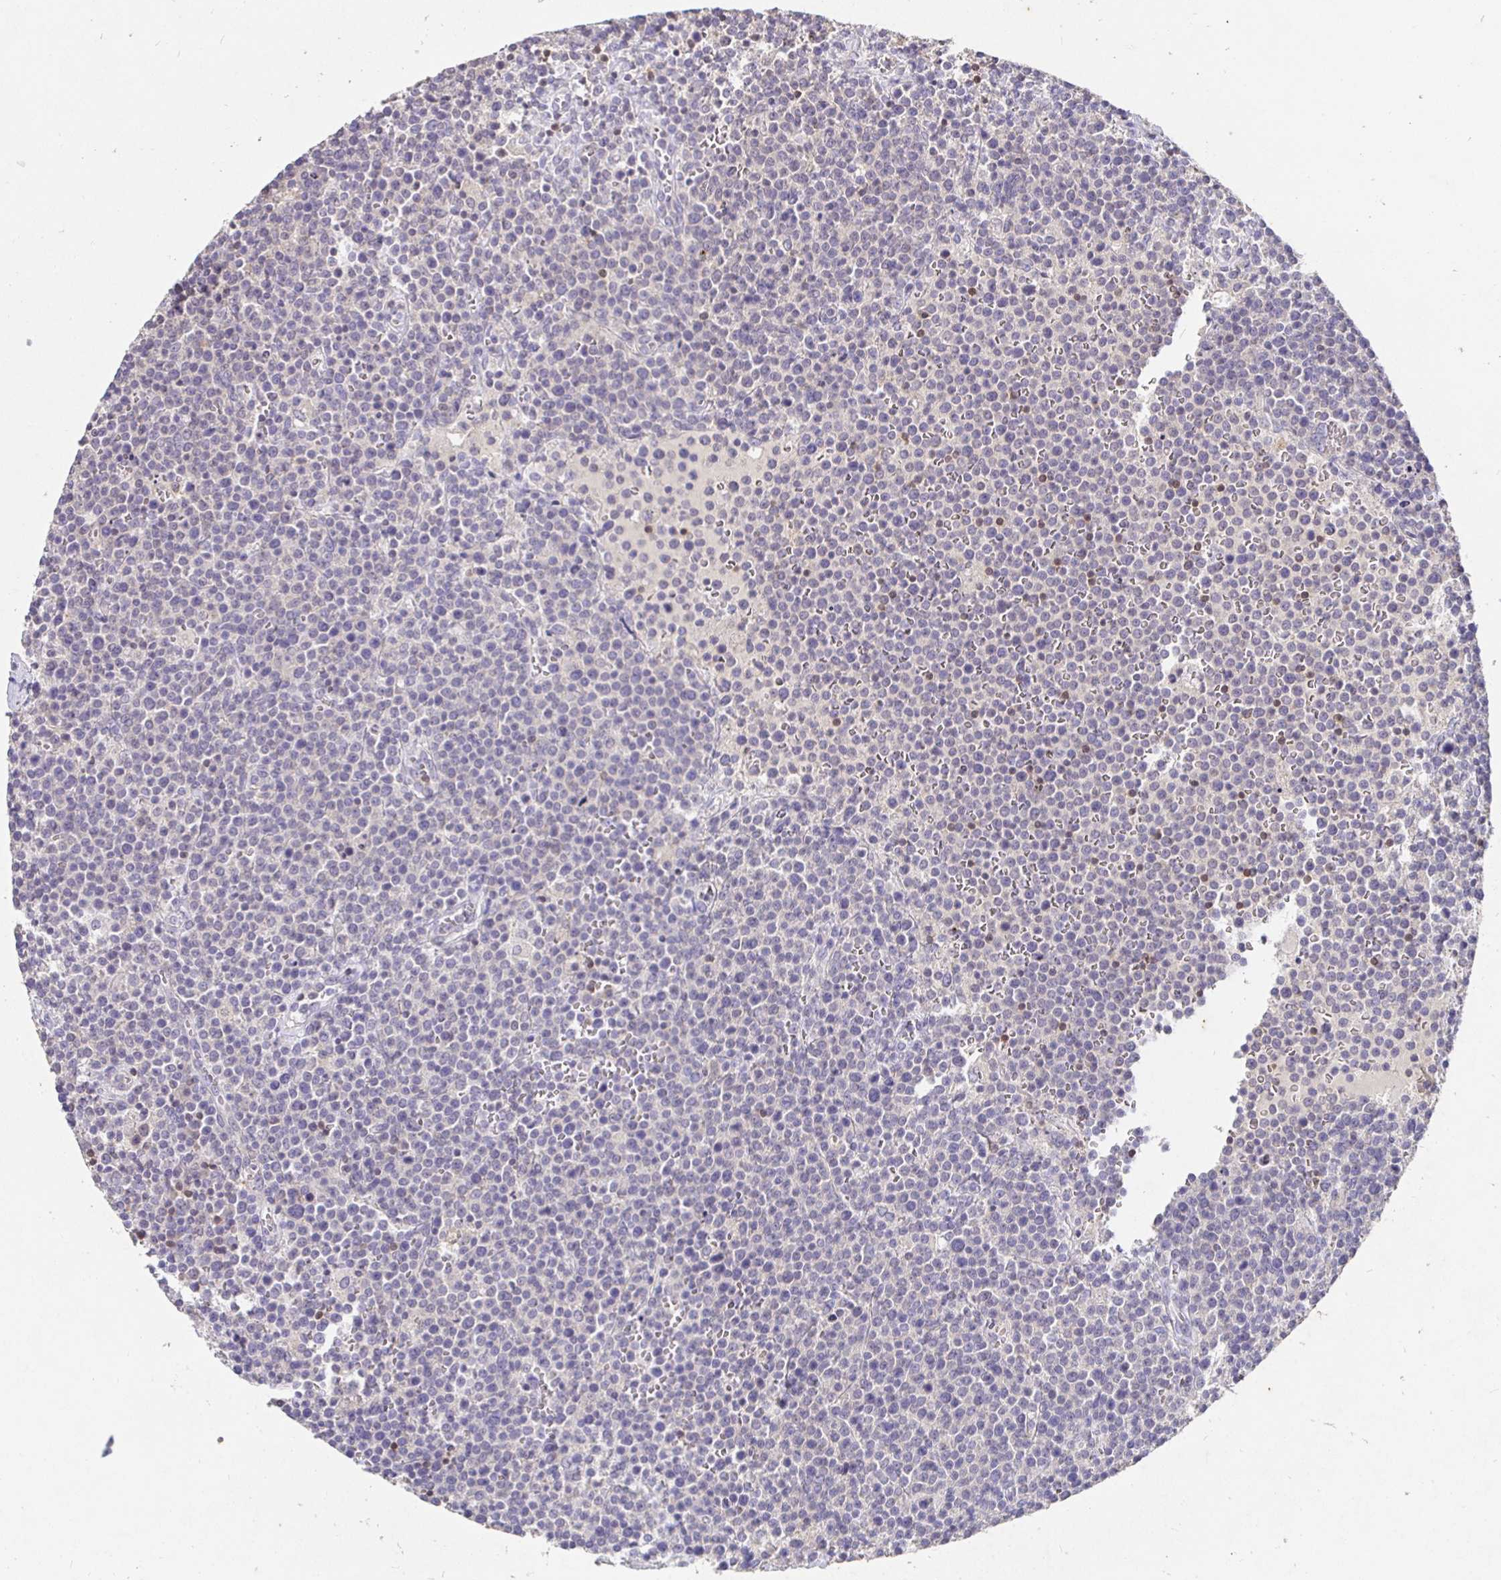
{"staining": {"intensity": "negative", "quantity": "none", "location": "none"}, "tissue": "lymphoma", "cell_type": "Tumor cells", "image_type": "cancer", "snomed": [{"axis": "morphology", "description": "Malignant lymphoma, non-Hodgkin's type, High grade"}, {"axis": "topography", "description": "Lymph node"}], "caption": "A high-resolution histopathology image shows immunohistochemistry (IHC) staining of malignant lymphoma, non-Hodgkin's type (high-grade), which reveals no significant positivity in tumor cells.", "gene": "SHISA4", "patient": {"sex": "male", "age": 61}}